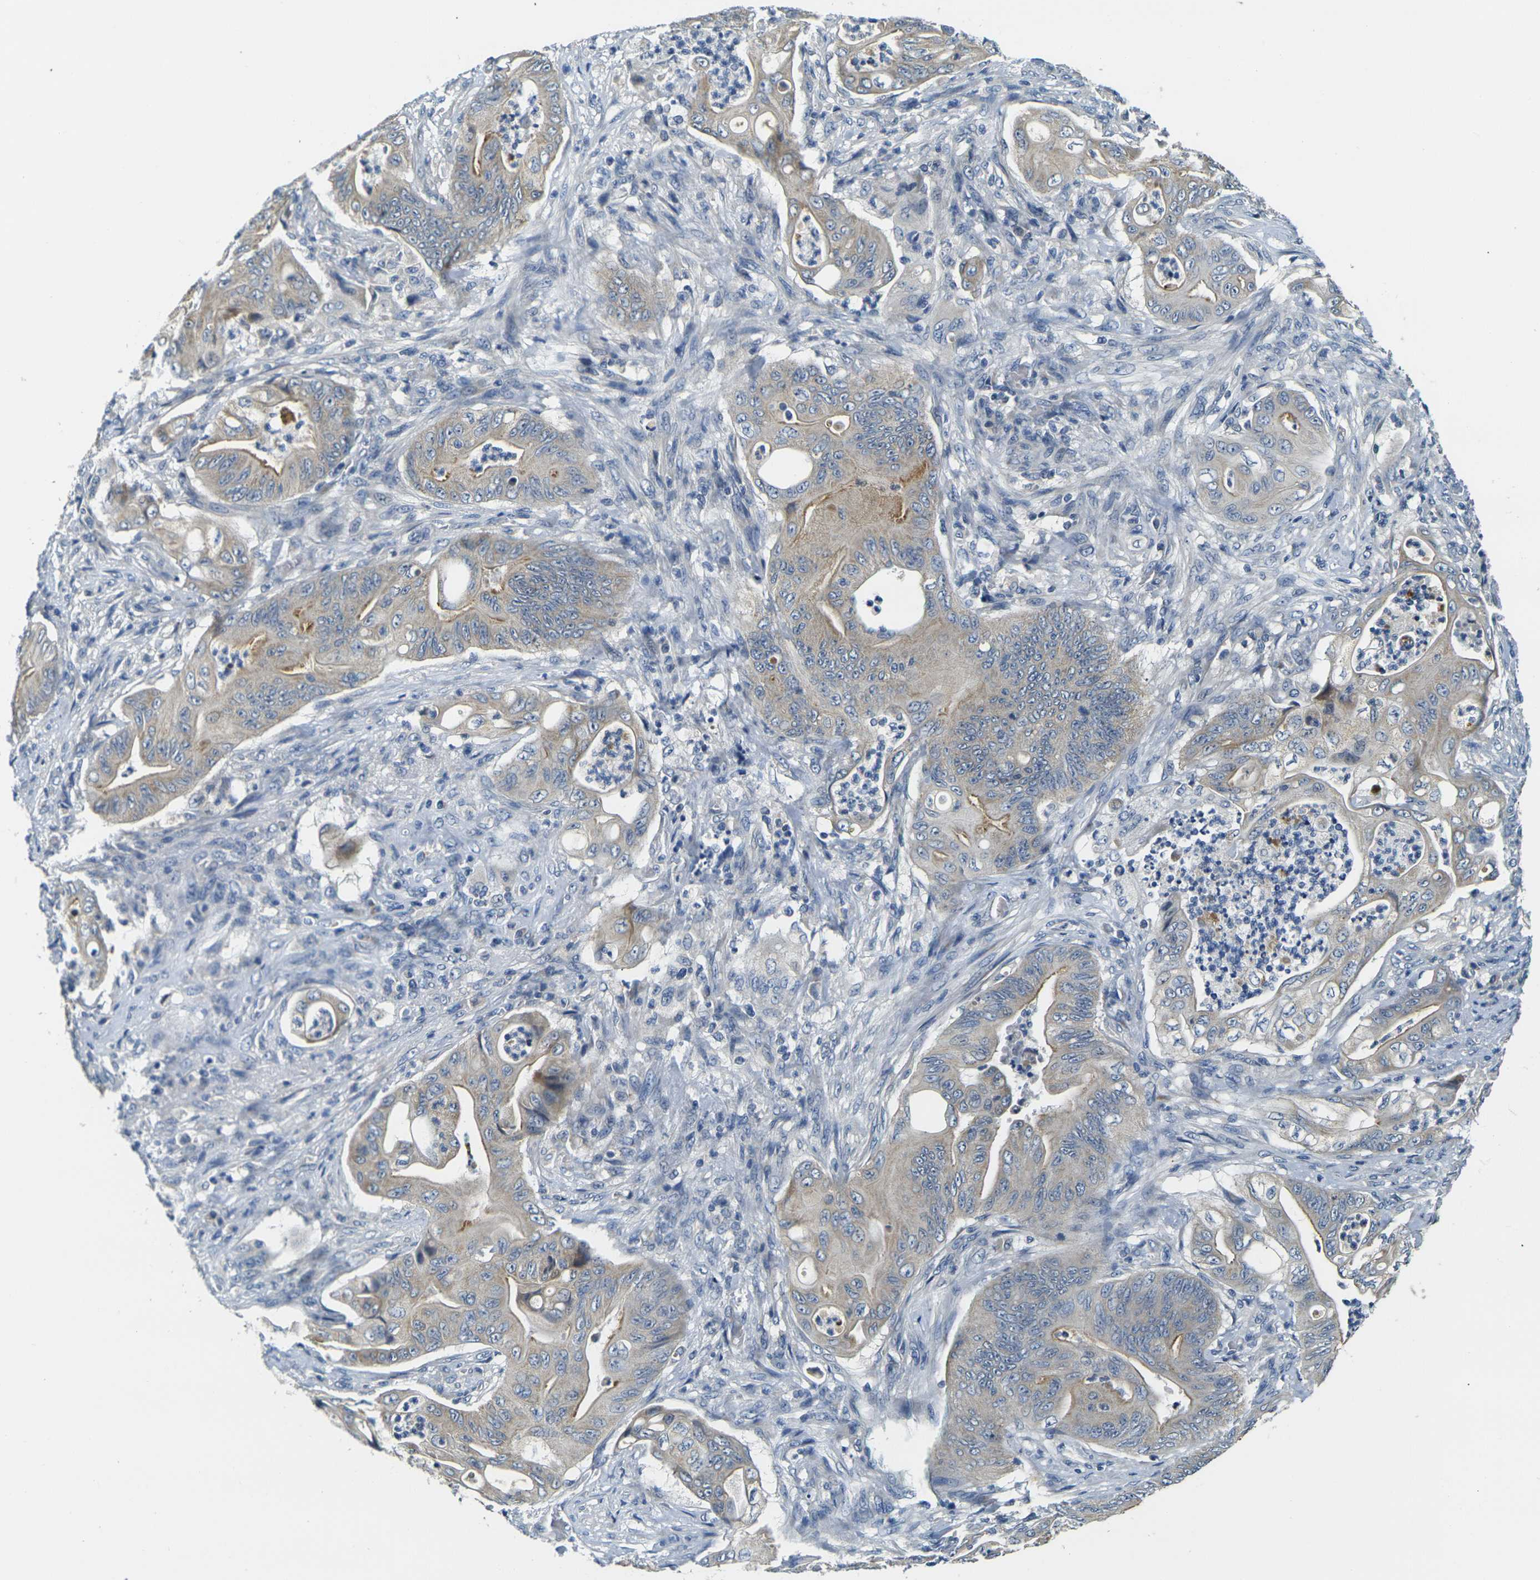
{"staining": {"intensity": "weak", "quantity": ">75%", "location": "cytoplasmic/membranous"}, "tissue": "stomach cancer", "cell_type": "Tumor cells", "image_type": "cancer", "snomed": [{"axis": "morphology", "description": "Adenocarcinoma, NOS"}, {"axis": "topography", "description": "Stomach"}], "caption": "Immunohistochemistry (IHC) micrograph of adenocarcinoma (stomach) stained for a protein (brown), which demonstrates low levels of weak cytoplasmic/membranous positivity in about >75% of tumor cells.", "gene": "SHISAL2B", "patient": {"sex": "female", "age": 73}}